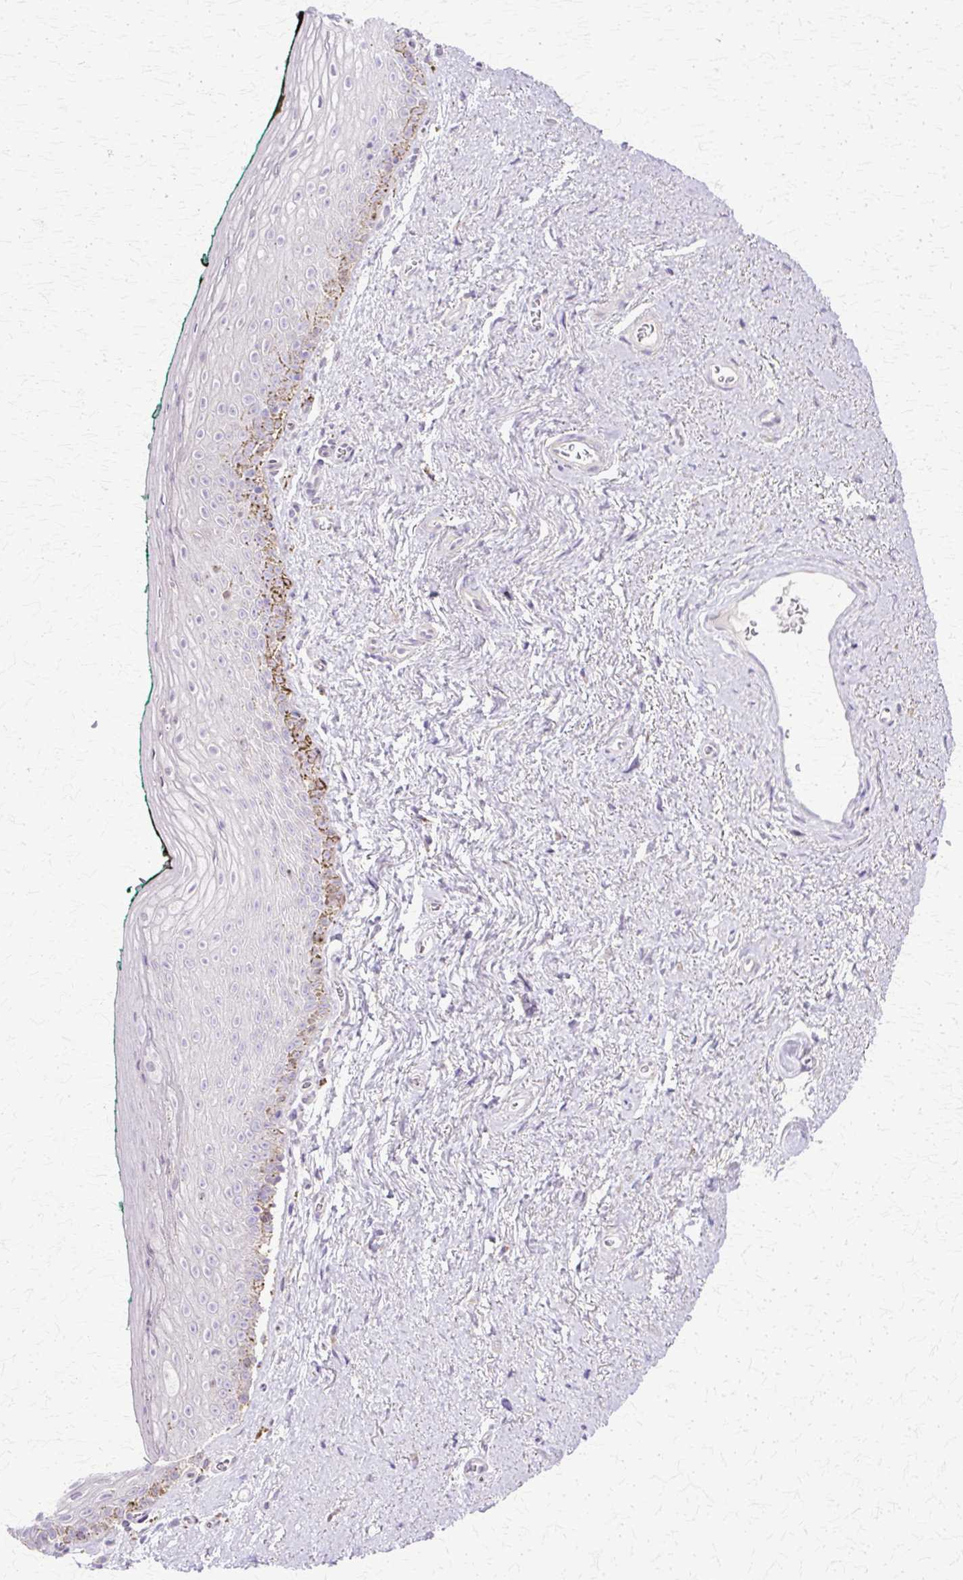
{"staining": {"intensity": "negative", "quantity": "none", "location": "none"}, "tissue": "vagina", "cell_type": "Squamous epithelial cells", "image_type": "normal", "snomed": [{"axis": "morphology", "description": "Normal tissue, NOS"}, {"axis": "topography", "description": "Vulva"}, {"axis": "topography", "description": "Vagina"}, {"axis": "topography", "description": "Peripheral nerve tissue"}], "caption": "A histopathology image of vagina stained for a protein exhibits no brown staining in squamous epithelial cells. Brightfield microscopy of IHC stained with DAB (3,3'-diaminobenzidine) (brown) and hematoxylin (blue), captured at high magnification.", "gene": "TBC1D3B", "patient": {"sex": "female", "age": 66}}